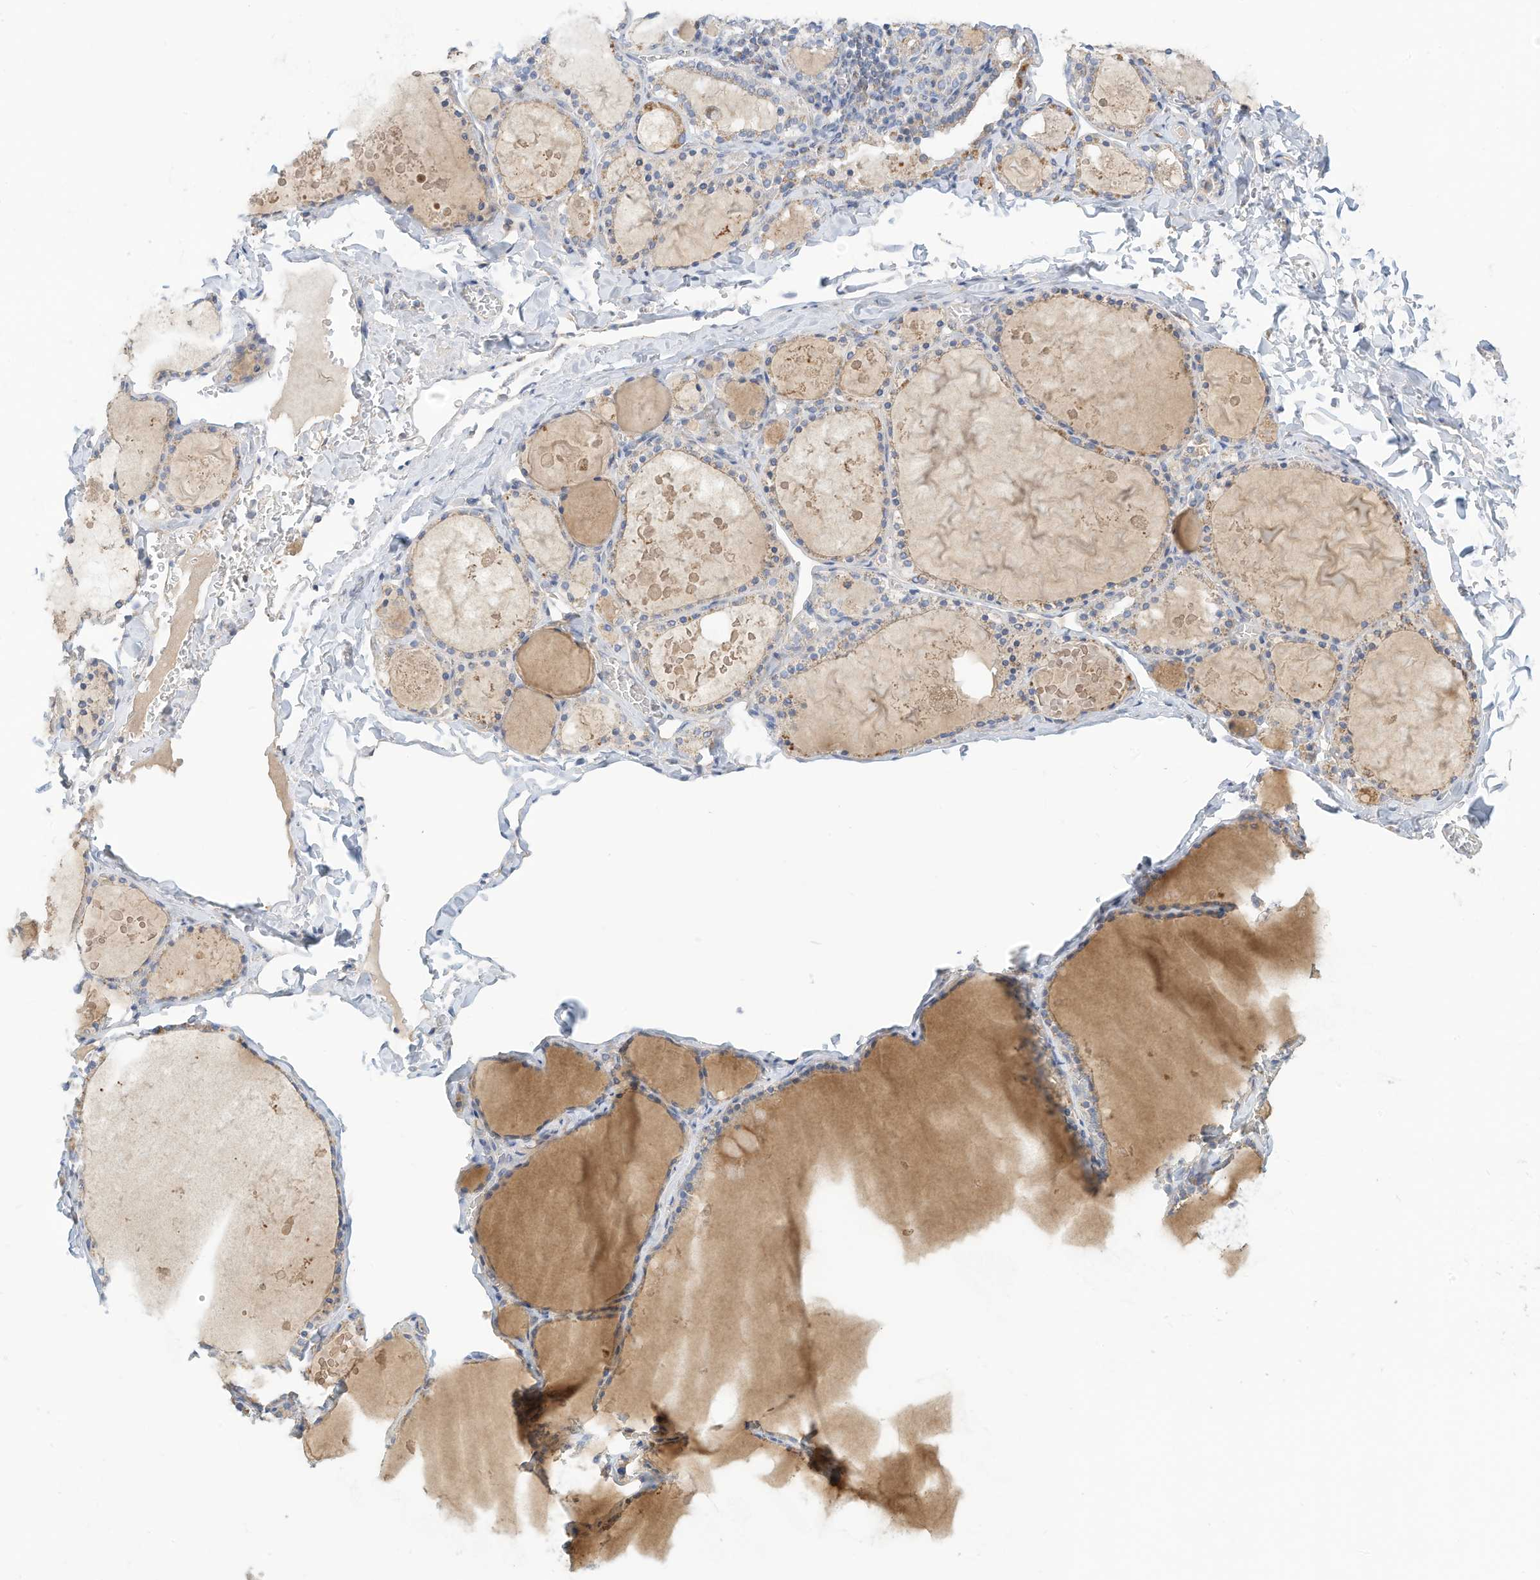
{"staining": {"intensity": "weak", "quantity": "<25%", "location": "cytoplasmic/membranous"}, "tissue": "thyroid gland", "cell_type": "Glandular cells", "image_type": "normal", "snomed": [{"axis": "morphology", "description": "Normal tissue, NOS"}, {"axis": "topography", "description": "Thyroid gland"}], "caption": "IHC image of normal thyroid gland stained for a protein (brown), which exhibits no expression in glandular cells. (DAB (3,3'-diaminobenzidine) immunohistochemistry (IHC), high magnification).", "gene": "RHOH", "patient": {"sex": "male", "age": 56}}